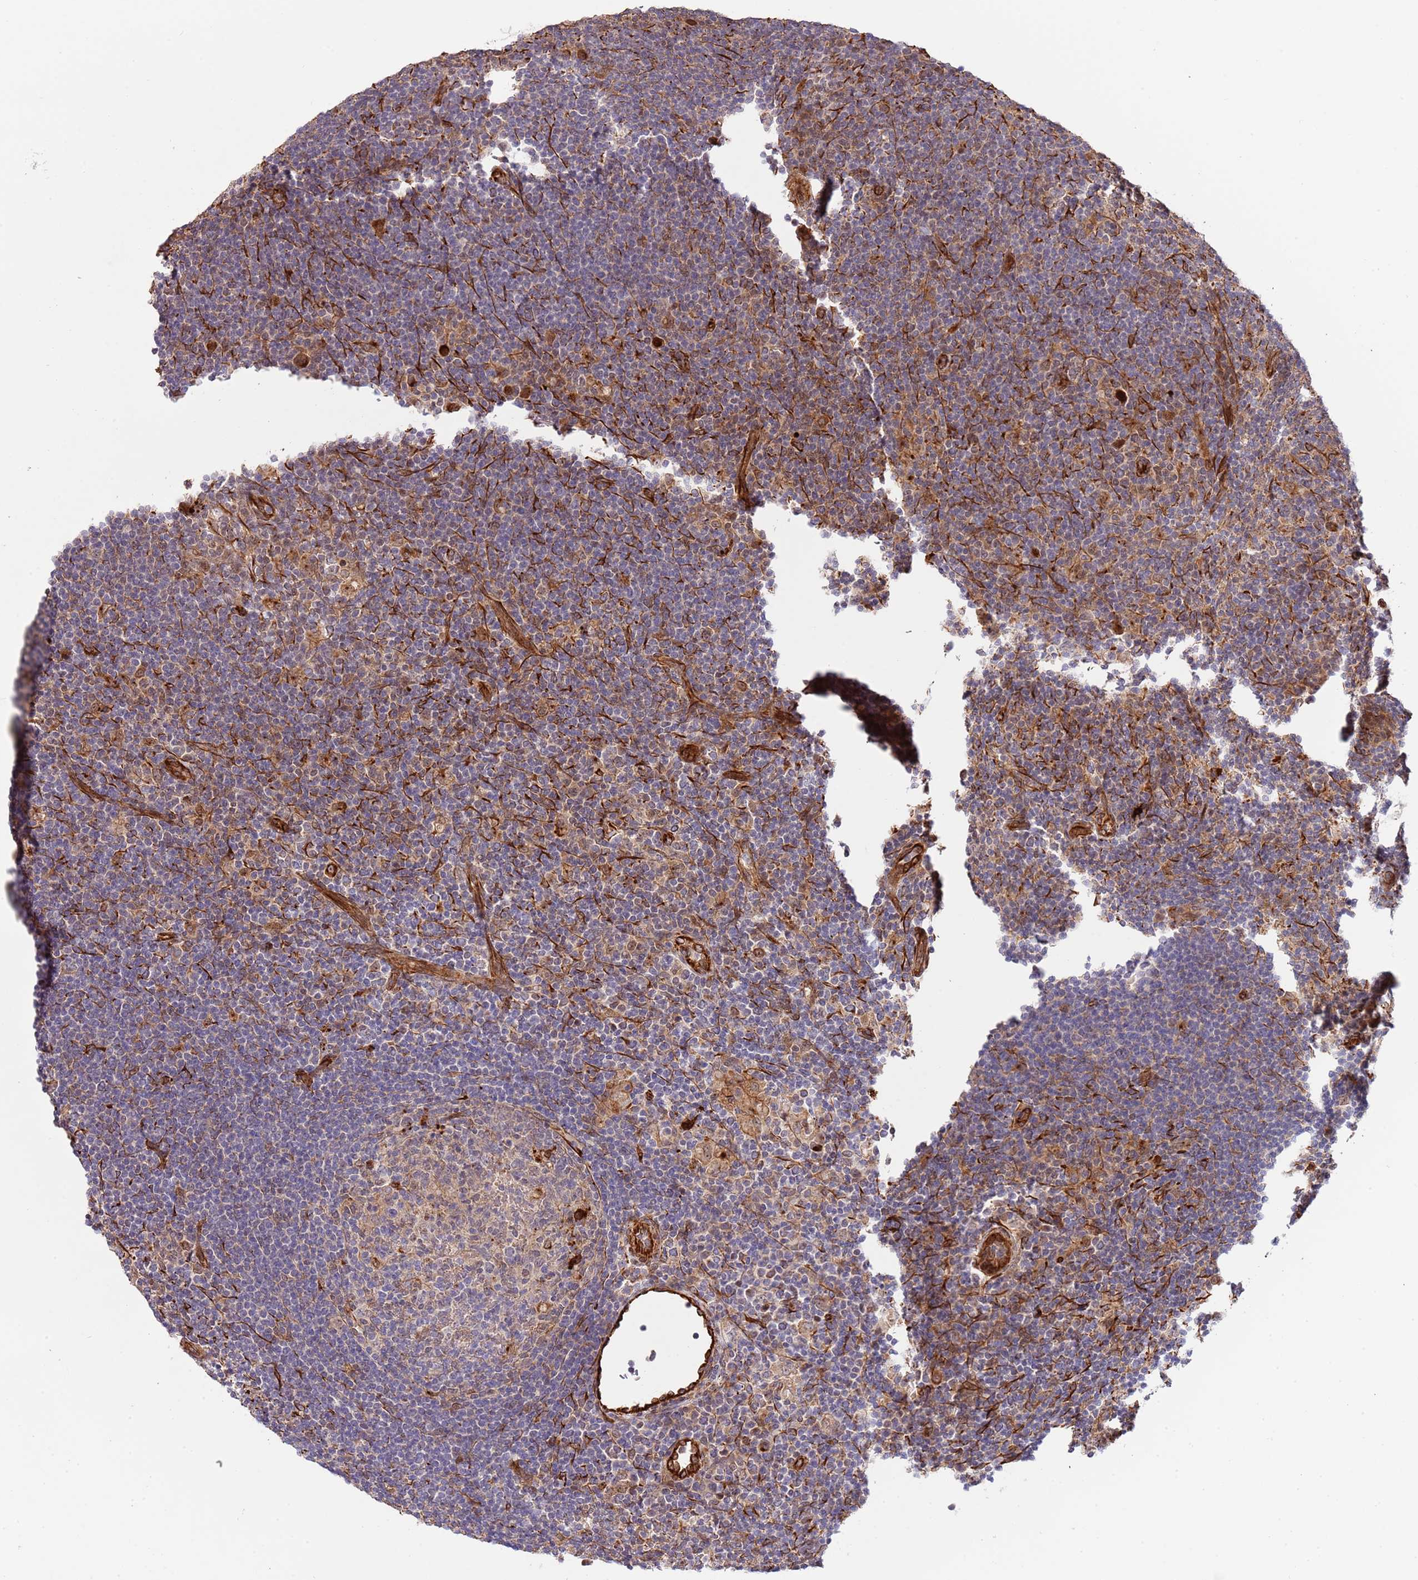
{"staining": {"intensity": "weak", "quantity": "25%-75%", "location": "cytoplasmic/membranous"}, "tissue": "lymphoma", "cell_type": "Tumor cells", "image_type": "cancer", "snomed": [{"axis": "morphology", "description": "Hodgkin's disease, NOS"}, {"axis": "topography", "description": "Lymph node"}], "caption": "IHC (DAB (3,3'-diaminobenzidine)) staining of human lymphoma displays weak cytoplasmic/membranous protein staining in about 25%-75% of tumor cells. (DAB (3,3'-diaminobenzidine) IHC with brightfield microscopy, high magnification).", "gene": "NEK3", "patient": {"sex": "female", "age": 57}}